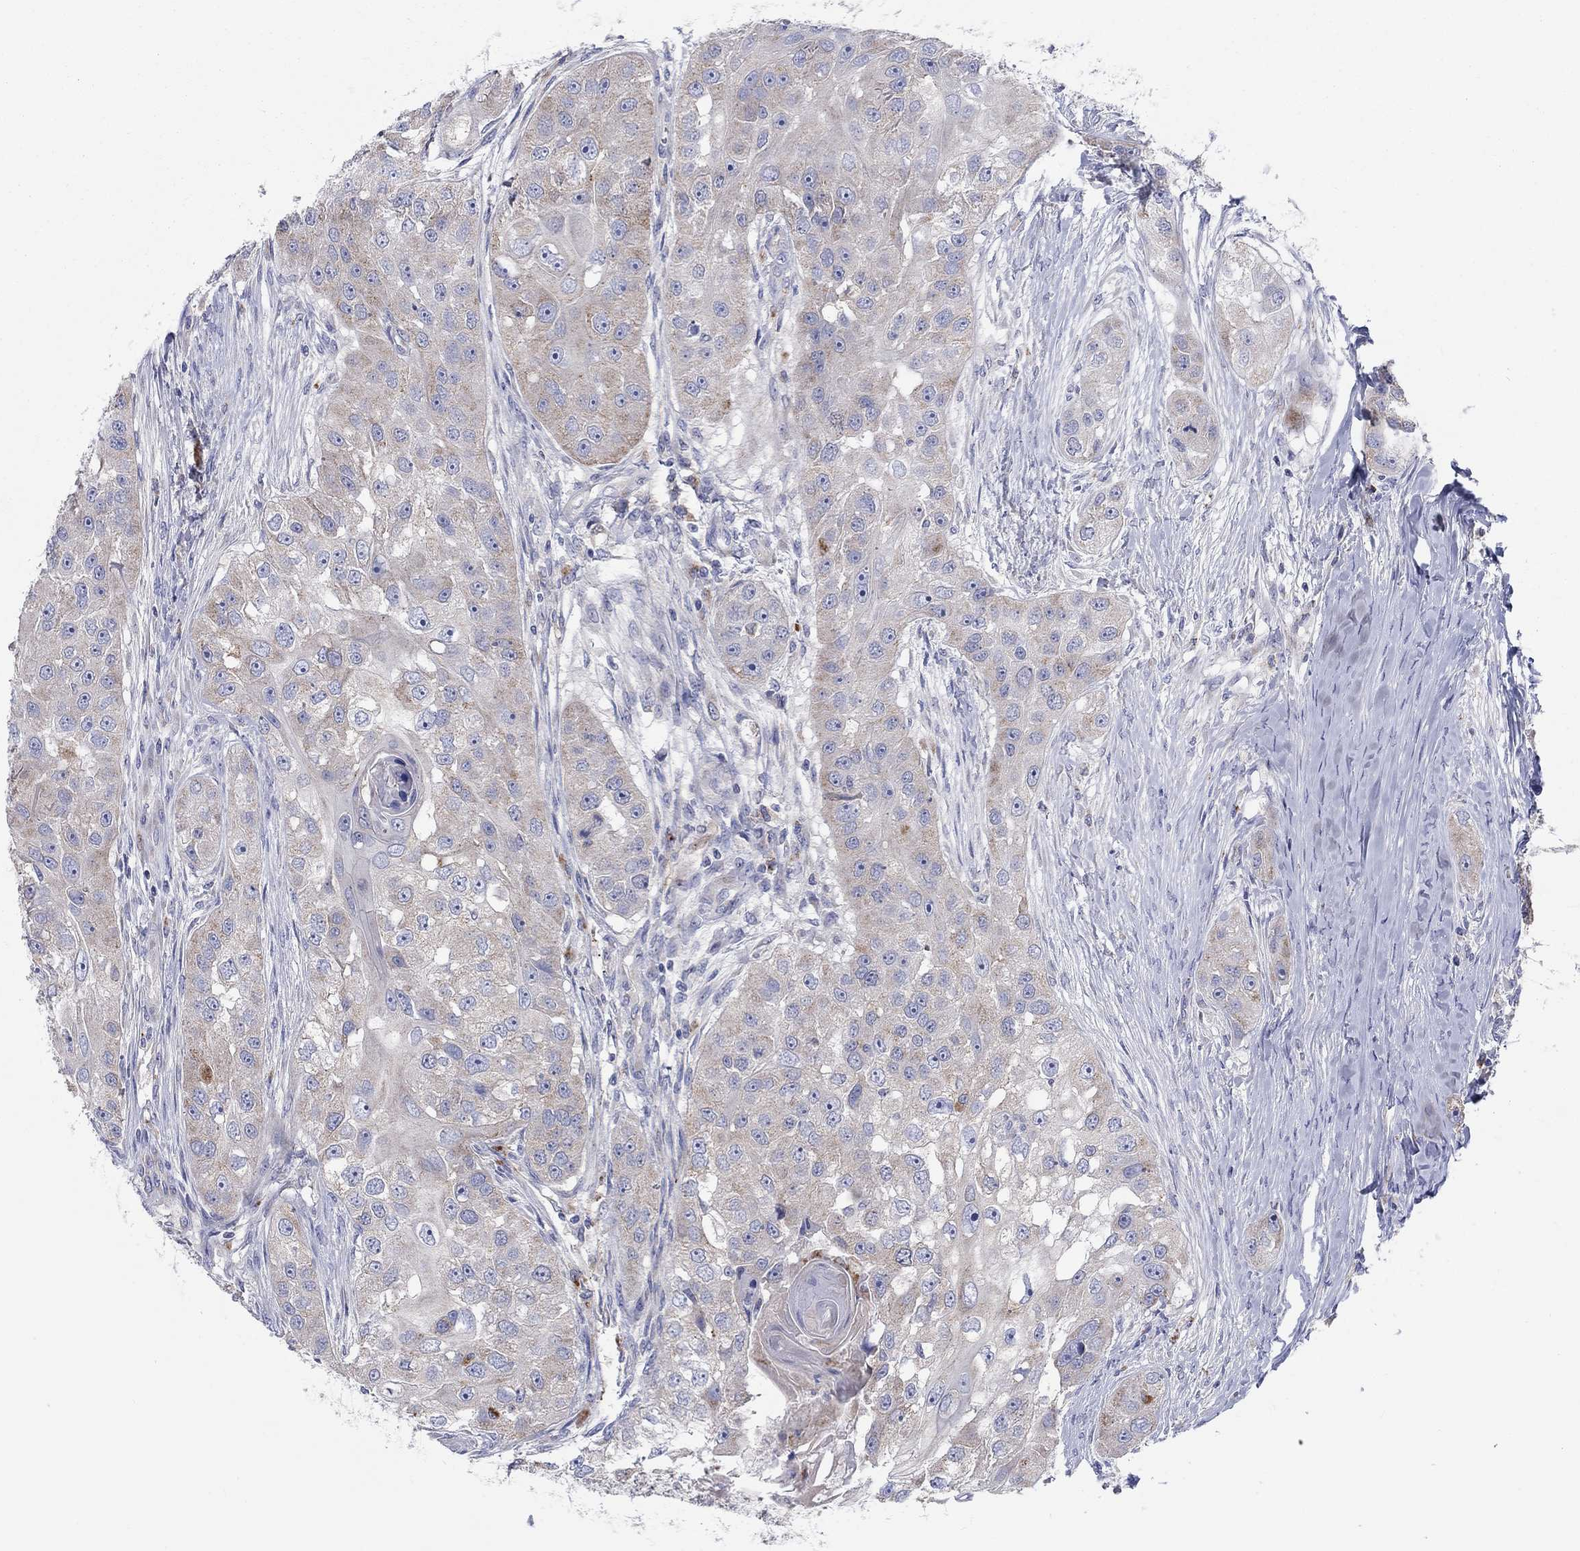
{"staining": {"intensity": "weak", "quantity": "25%-75%", "location": "cytoplasmic/membranous"}, "tissue": "head and neck cancer", "cell_type": "Tumor cells", "image_type": "cancer", "snomed": [{"axis": "morphology", "description": "Normal tissue, NOS"}, {"axis": "morphology", "description": "Squamous cell carcinoma, NOS"}, {"axis": "topography", "description": "Skeletal muscle"}, {"axis": "topography", "description": "Head-Neck"}], "caption": "Tumor cells display low levels of weak cytoplasmic/membranous staining in approximately 25%-75% of cells in squamous cell carcinoma (head and neck). (IHC, brightfield microscopy, high magnification).", "gene": "BCO2", "patient": {"sex": "male", "age": 51}}